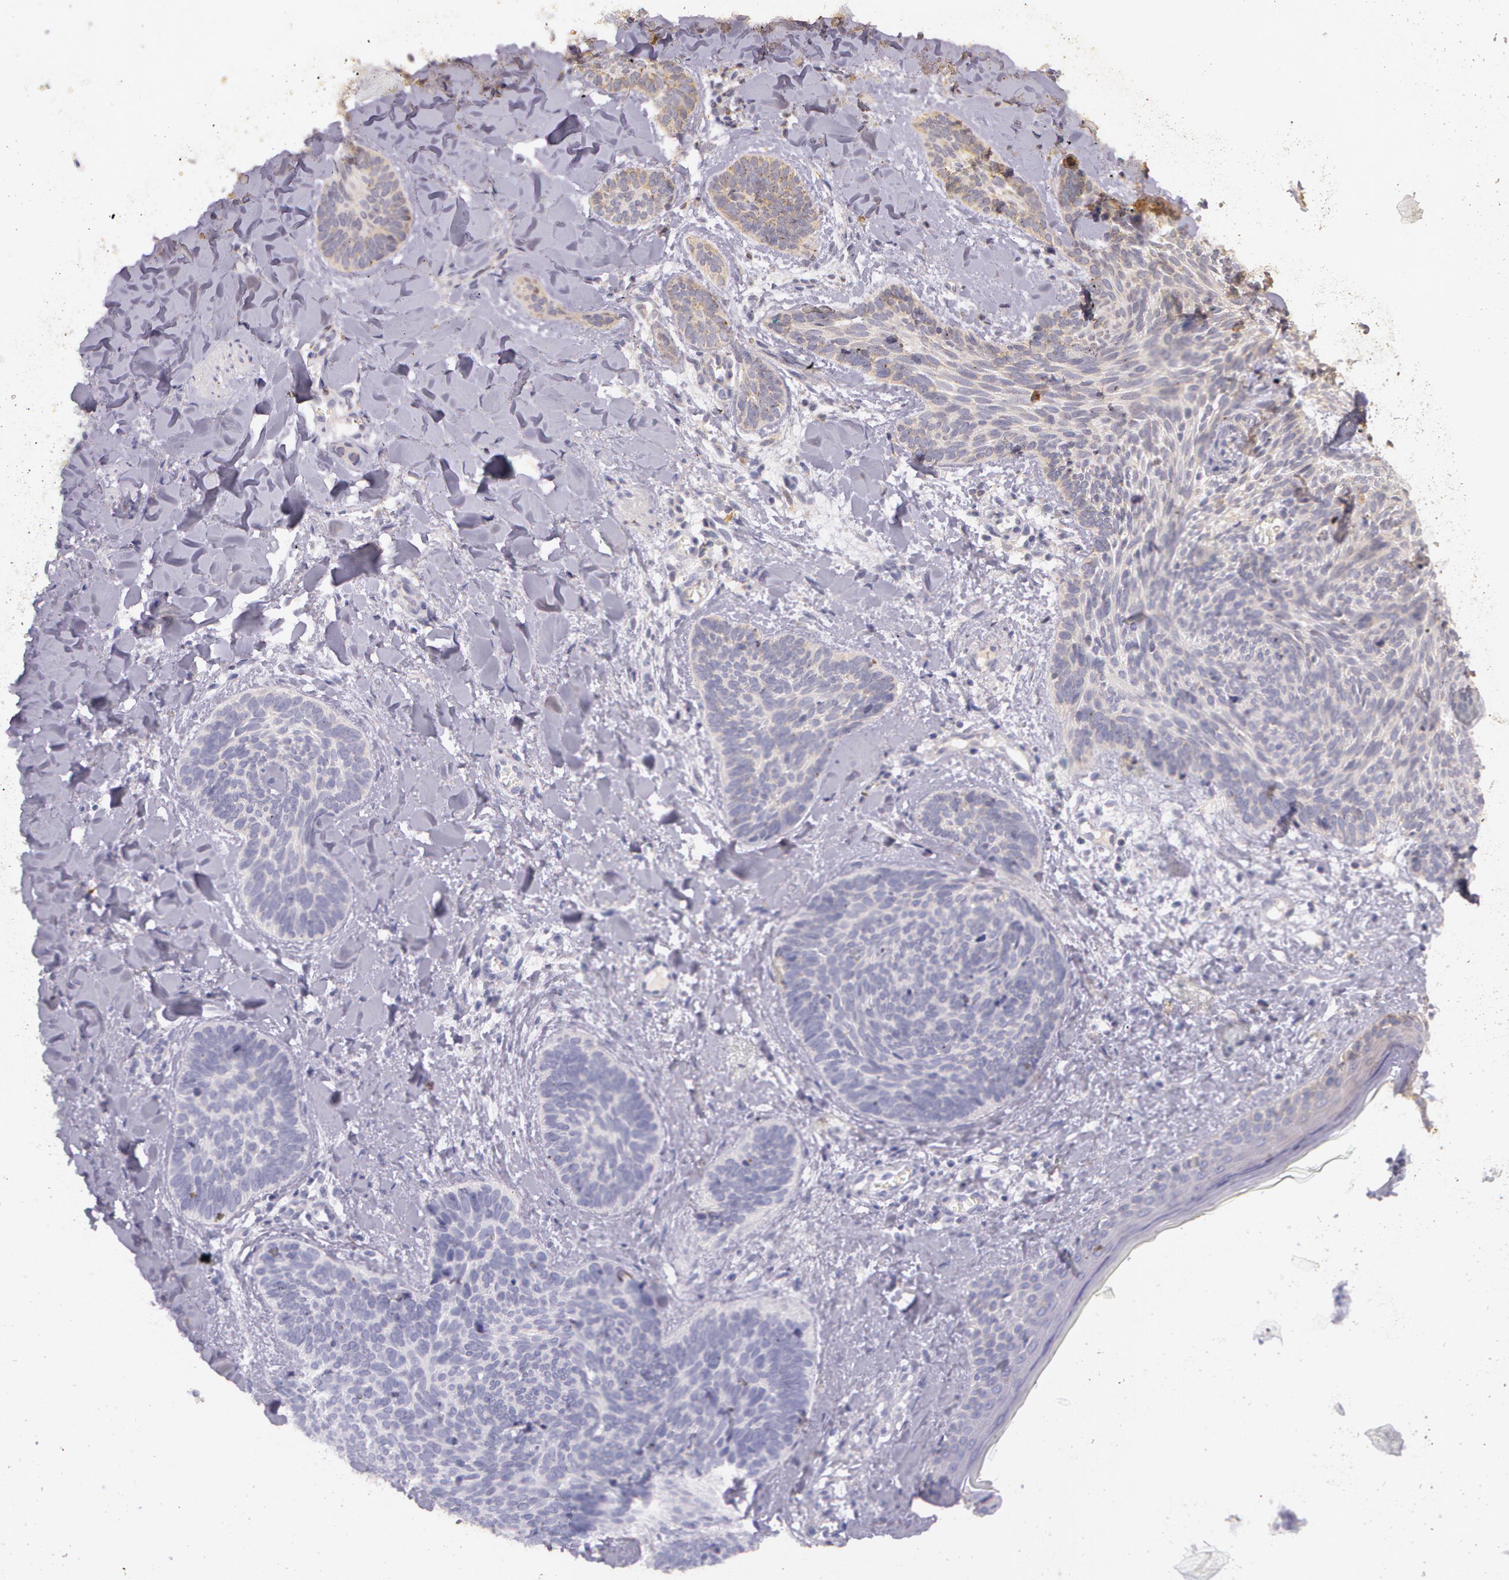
{"staining": {"intensity": "weak", "quantity": "<25%", "location": "cytoplasmic/membranous"}, "tissue": "skin cancer", "cell_type": "Tumor cells", "image_type": "cancer", "snomed": [{"axis": "morphology", "description": "Basal cell carcinoma"}, {"axis": "topography", "description": "Skin"}], "caption": "High power microscopy photomicrograph of an immunohistochemistry histopathology image of skin basal cell carcinoma, revealing no significant positivity in tumor cells.", "gene": "ASCC2", "patient": {"sex": "female", "age": 81}}